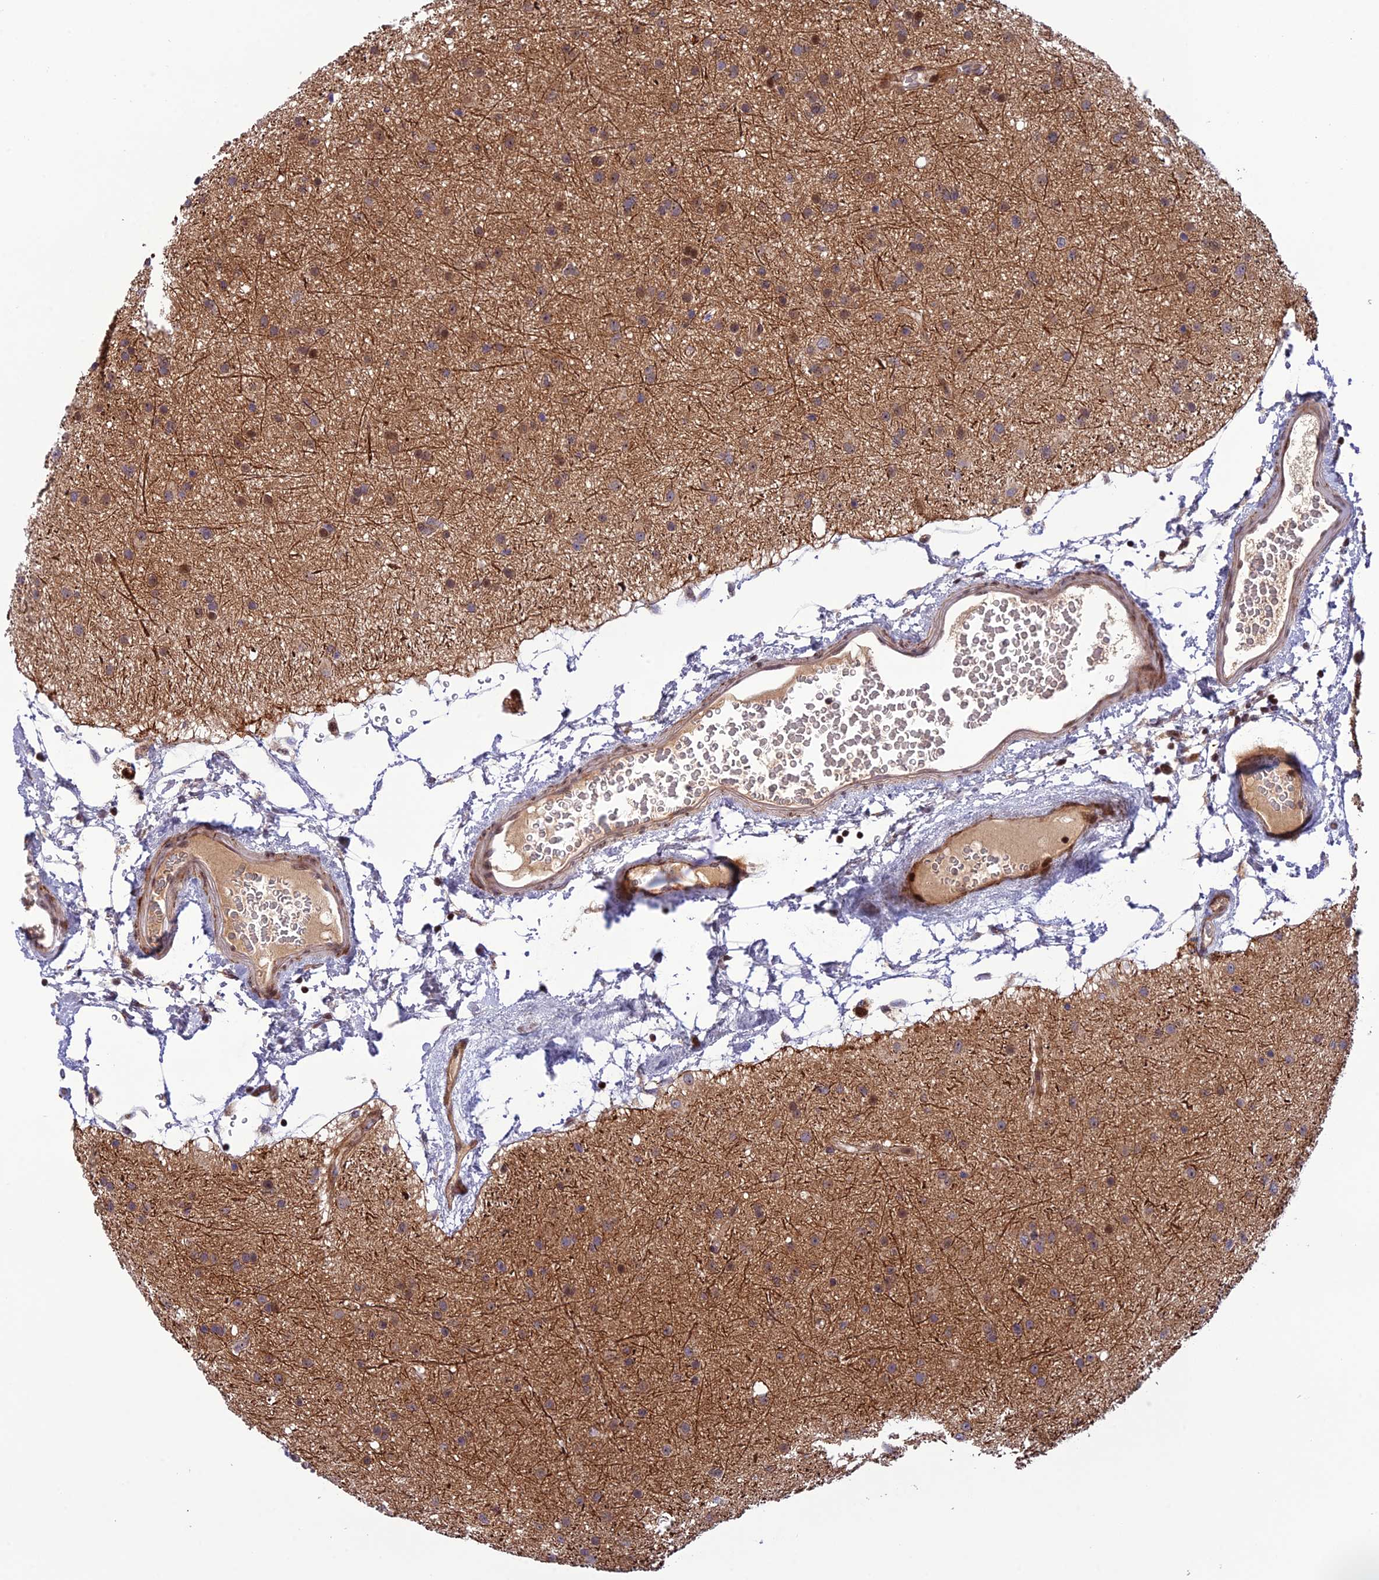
{"staining": {"intensity": "moderate", "quantity": ">75%", "location": "cytoplasmic/membranous"}, "tissue": "glioma", "cell_type": "Tumor cells", "image_type": "cancer", "snomed": [{"axis": "morphology", "description": "Glioma, malignant, Low grade"}, {"axis": "topography", "description": "Cerebral cortex"}], "caption": "Protein staining shows moderate cytoplasmic/membranous staining in about >75% of tumor cells in malignant glioma (low-grade).", "gene": "SMIM7", "patient": {"sex": "female", "age": 39}}